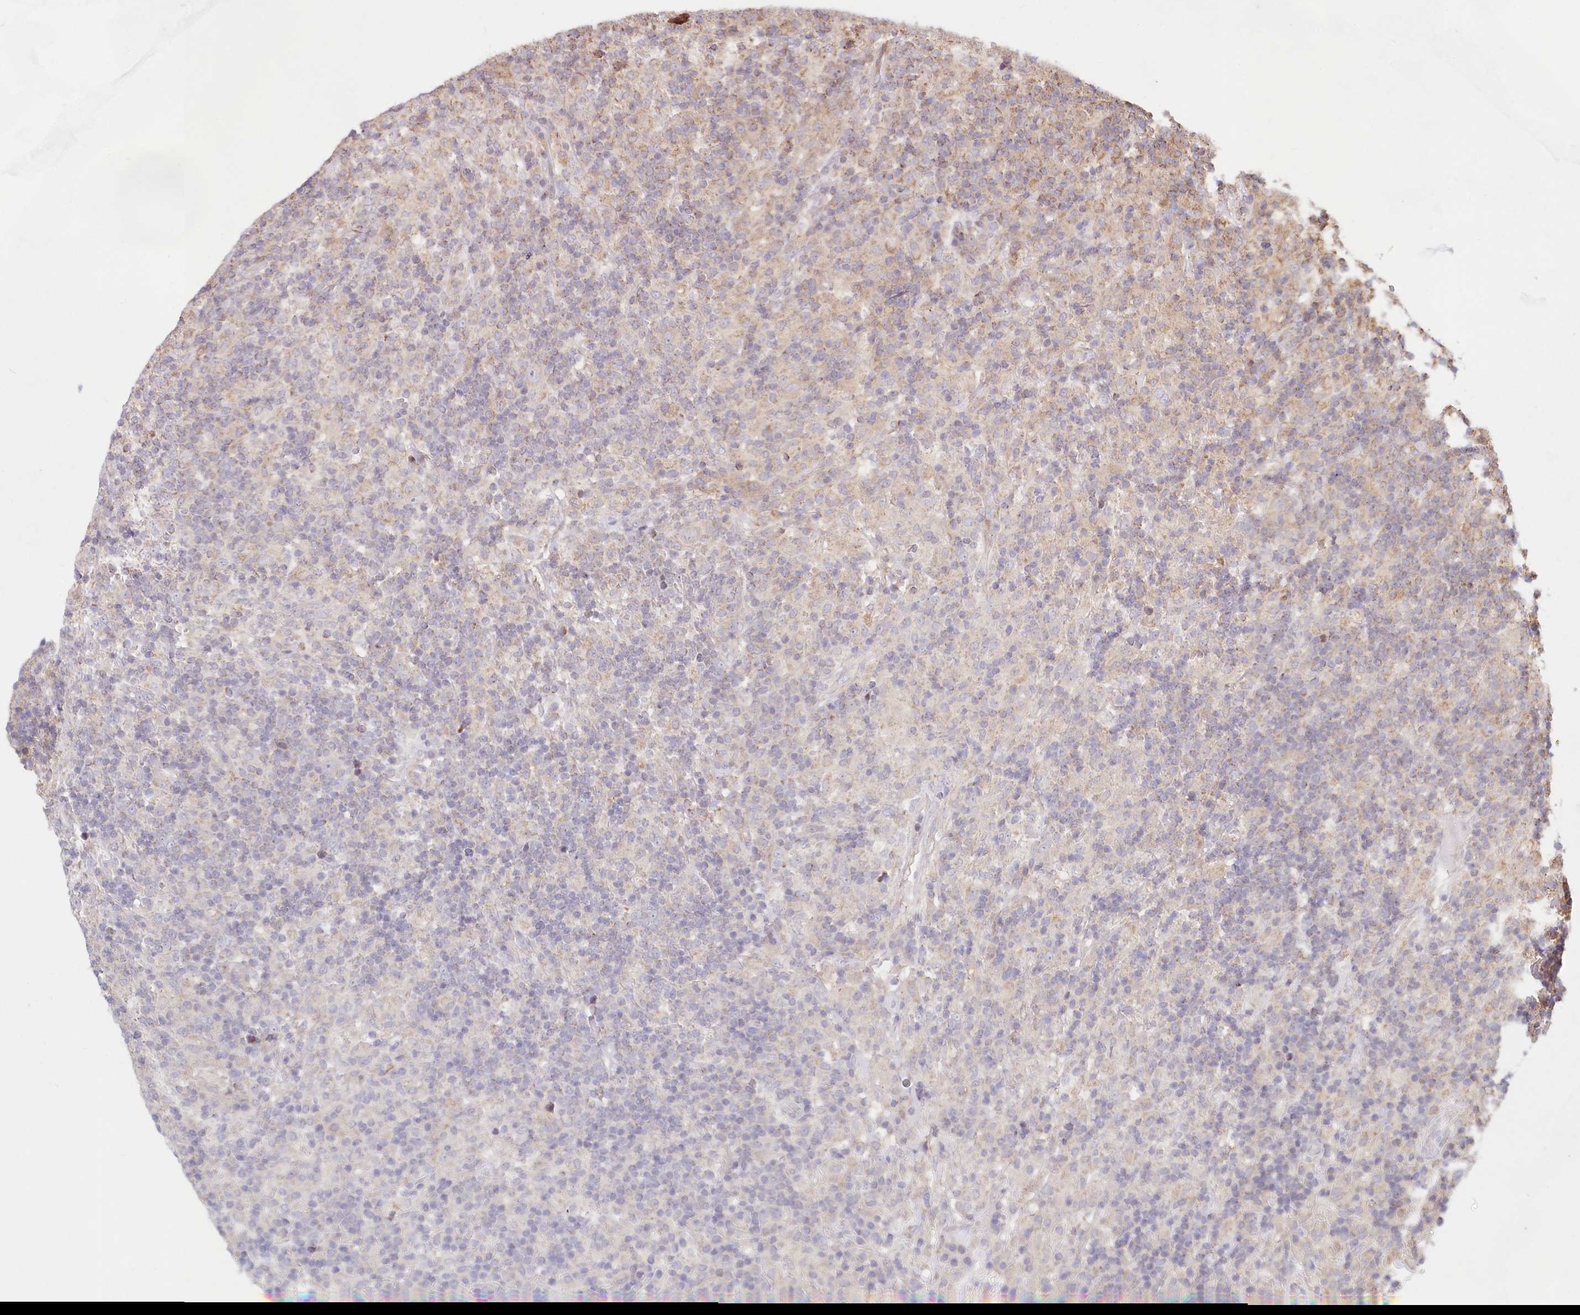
{"staining": {"intensity": "weak", "quantity": "25%-75%", "location": "cytoplasmic/membranous"}, "tissue": "lymphoma", "cell_type": "Tumor cells", "image_type": "cancer", "snomed": [{"axis": "morphology", "description": "Hodgkin's disease, NOS"}, {"axis": "topography", "description": "Lymph node"}], "caption": "A histopathology image showing weak cytoplasmic/membranous staining in about 25%-75% of tumor cells in Hodgkin's disease, as visualized by brown immunohistochemical staining.", "gene": "TASOR2", "patient": {"sex": "male", "age": 70}}